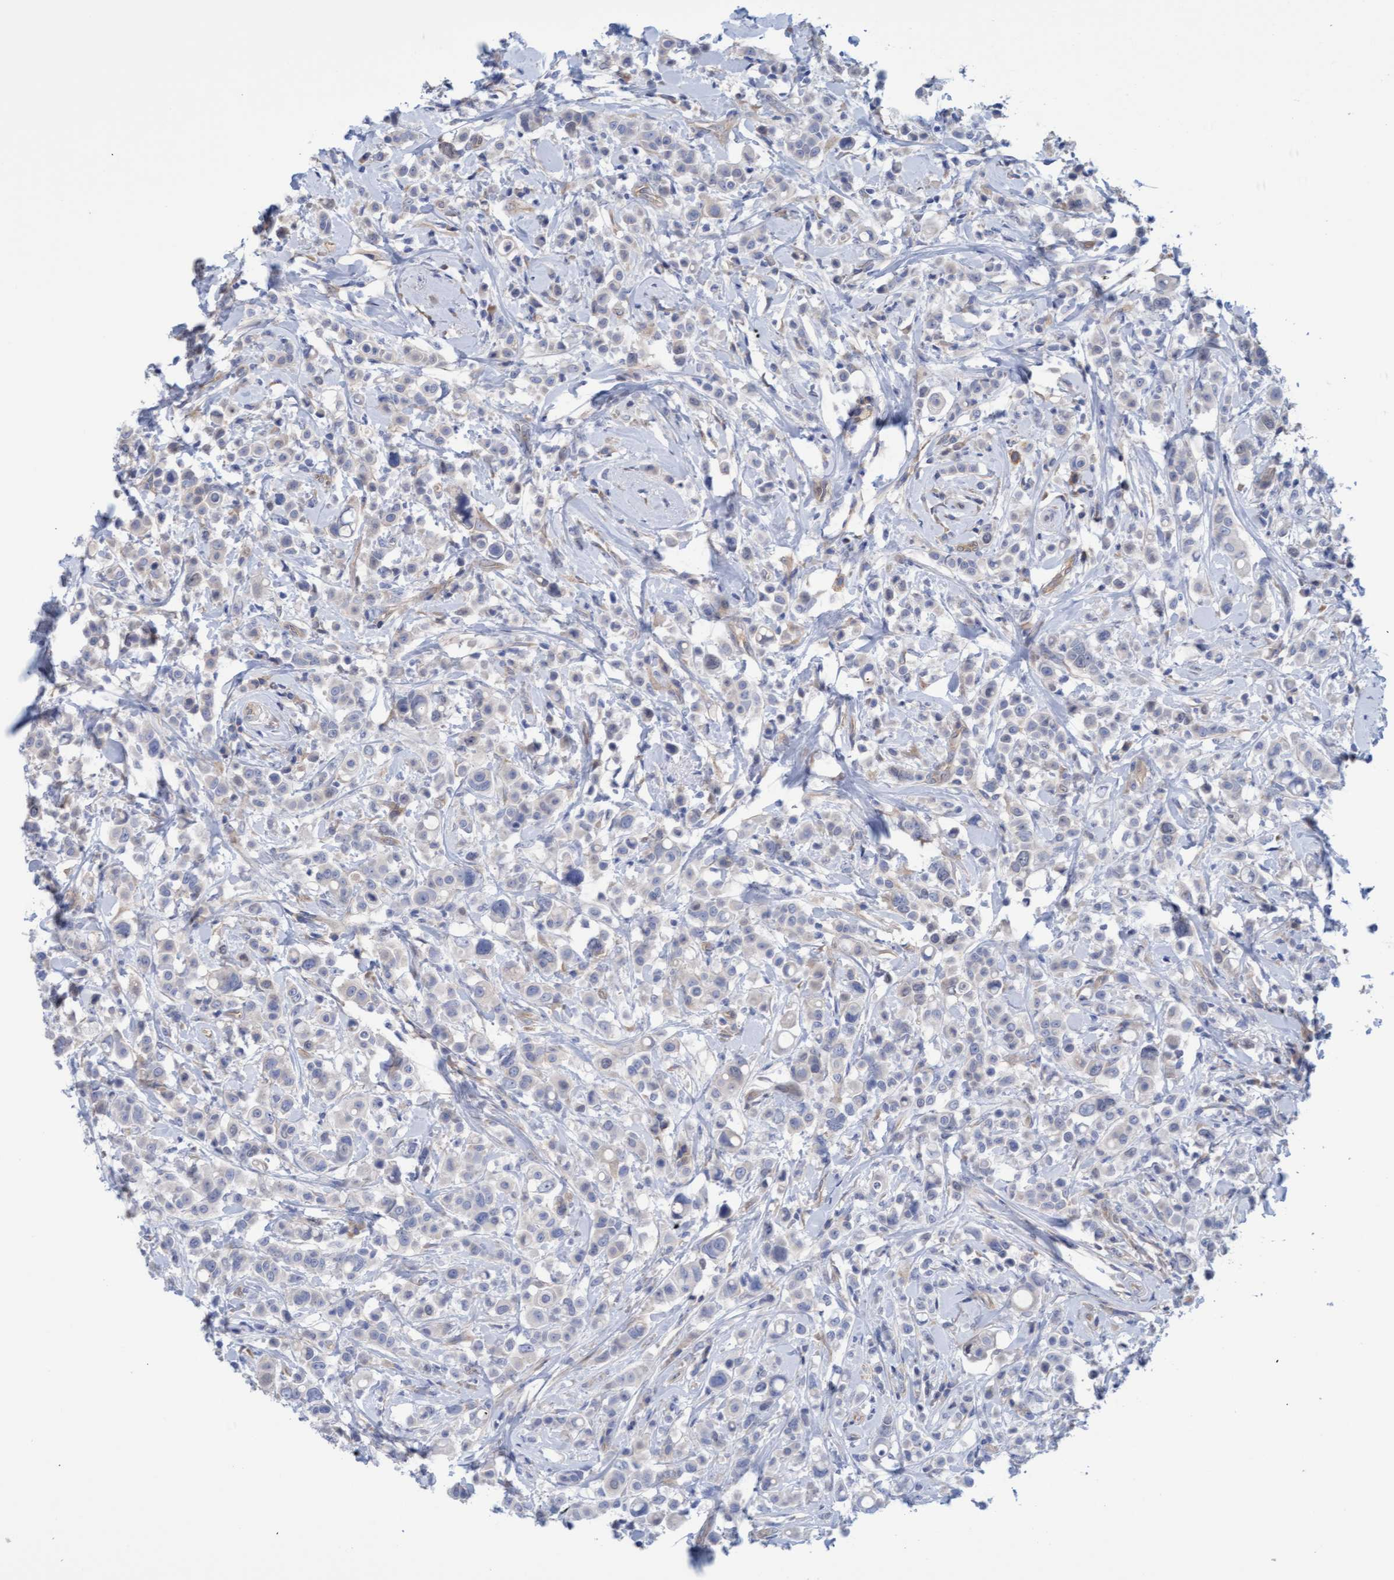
{"staining": {"intensity": "negative", "quantity": "none", "location": "none"}, "tissue": "breast cancer", "cell_type": "Tumor cells", "image_type": "cancer", "snomed": [{"axis": "morphology", "description": "Duct carcinoma"}, {"axis": "topography", "description": "Breast"}], "caption": "Immunohistochemistry (IHC) image of neoplastic tissue: human invasive ductal carcinoma (breast) stained with DAB demonstrates no significant protein expression in tumor cells.", "gene": "STXBP1", "patient": {"sex": "female", "age": 27}}